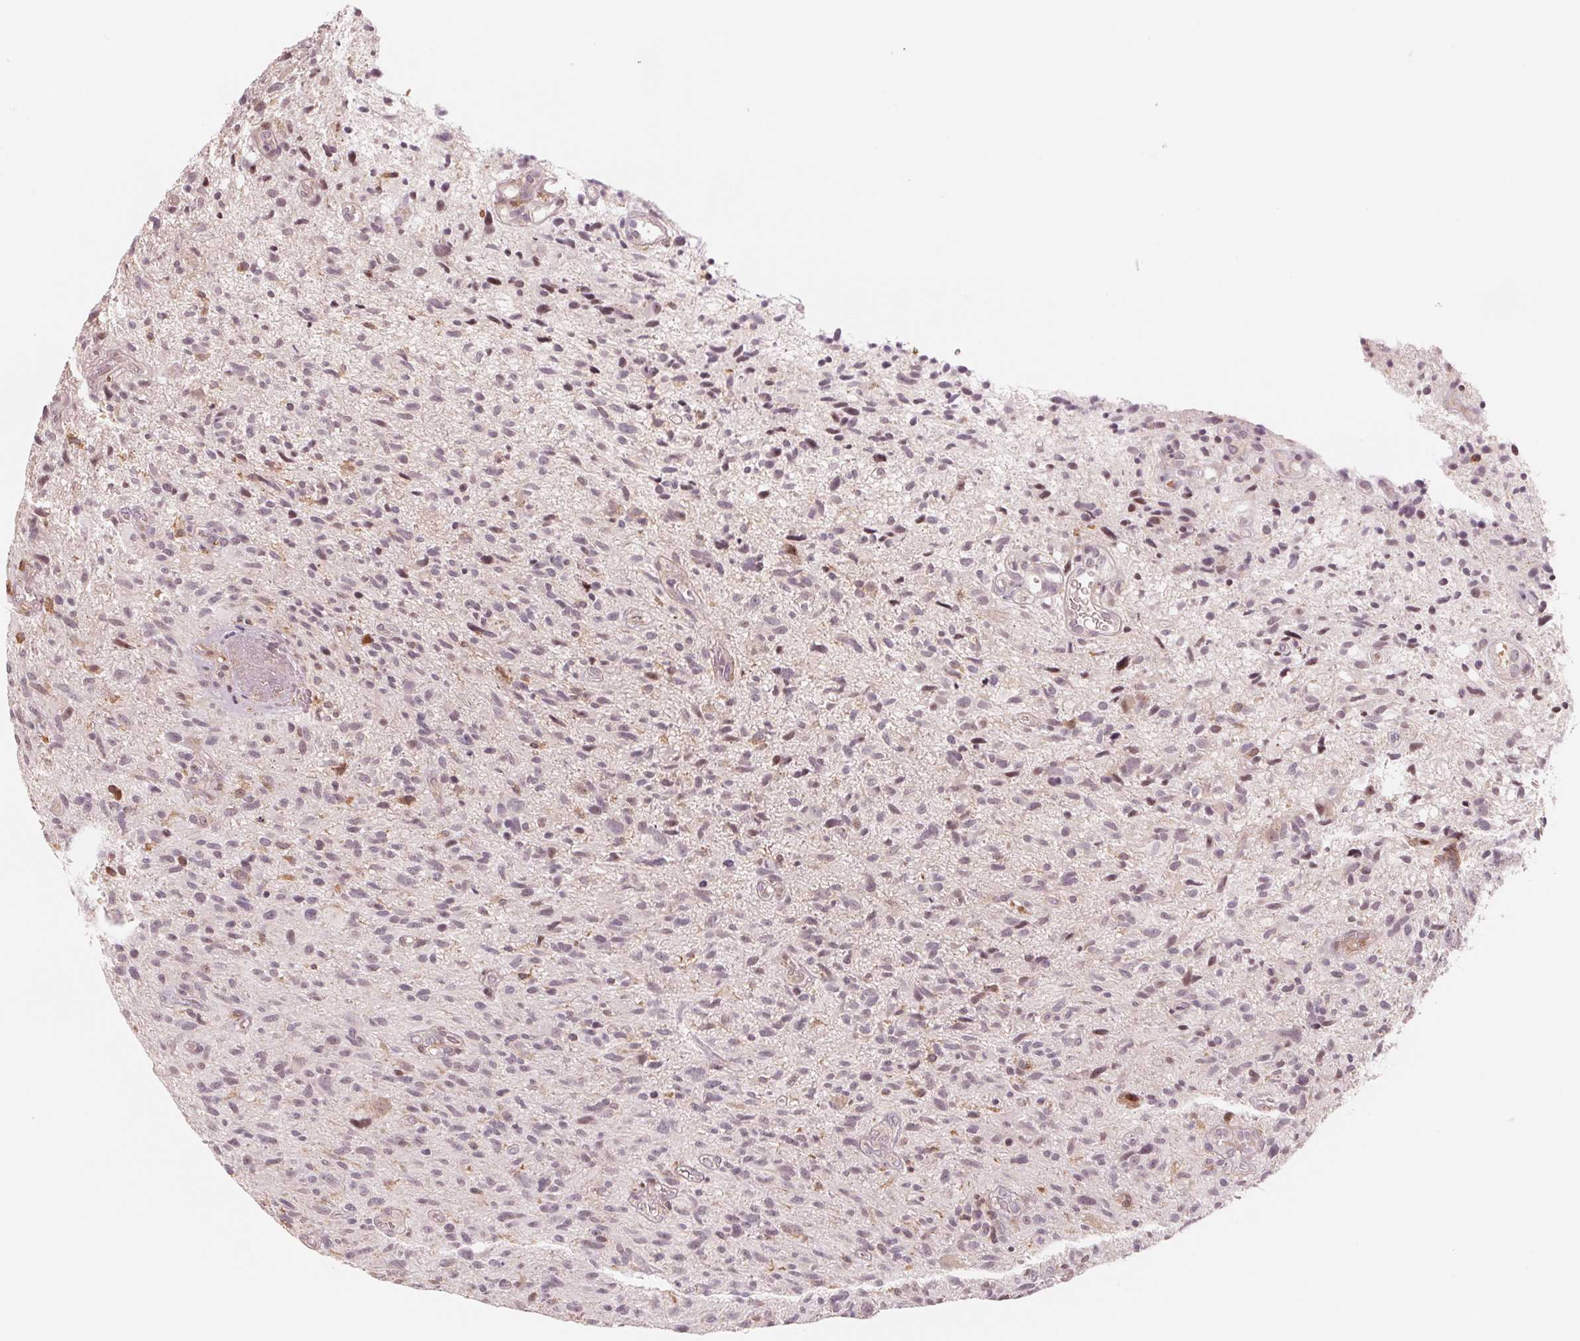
{"staining": {"intensity": "negative", "quantity": "none", "location": "none"}, "tissue": "glioma", "cell_type": "Tumor cells", "image_type": "cancer", "snomed": [{"axis": "morphology", "description": "Glioma, malignant, High grade"}, {"axis": "topography", "description": "Brain"}], "caption": "Immunohistochemical staining of glioma shows no significant positivity in tumor cells. (Immunohistochemistry, brightfield microscopy, high magnification).", "gene": "IL9R", "patient": {"sex": "male", "age": 75}}